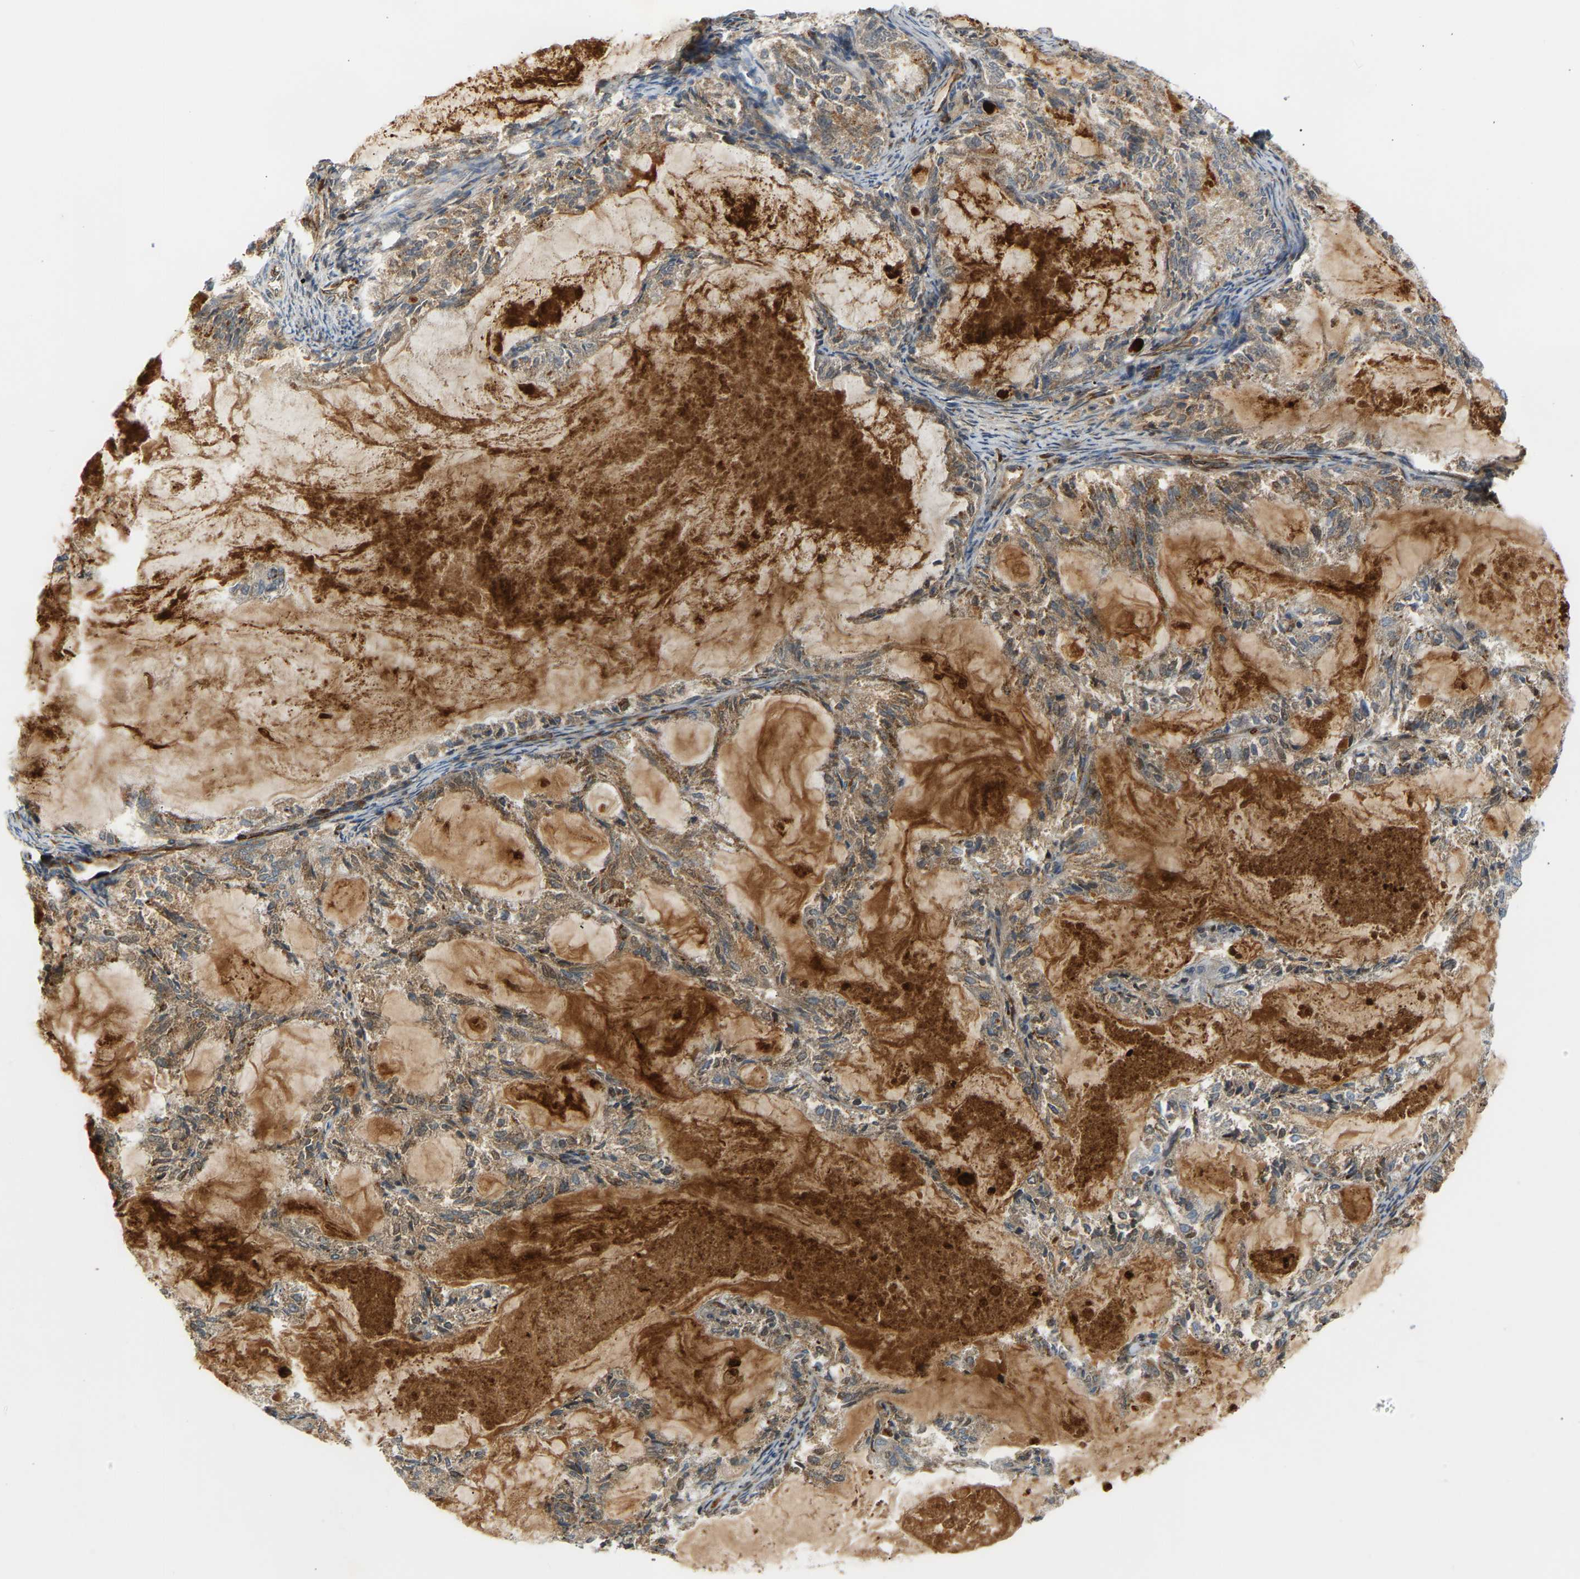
{"staining": {"intensity": "moderate", "quantity": ">75%", "location": "cytoplasmic/membranous"}, "tissue": "endometrial cancer", "cell_type": "Tumor cells", "image_type": "cancer", "snomed": [{"axis": "morphology", "description": "Adenocarcinoma, NOS"}, {"axis": "topography", "description": "Endometrium"}], "caption": "Immunohistochemical staining of endometrial adenocarcinoma displays medium levels of moderate cytoplasmic/membranous protein staining in about >75% of tumor cells. (Stains: DAB (3,3'-diaminobenzidine) in brown, nuclei in blue, Microscopy: brightfield microscopy at high magnification).", "gene": "PLCG2", "patient": {"sex": "female", "age": 86}}